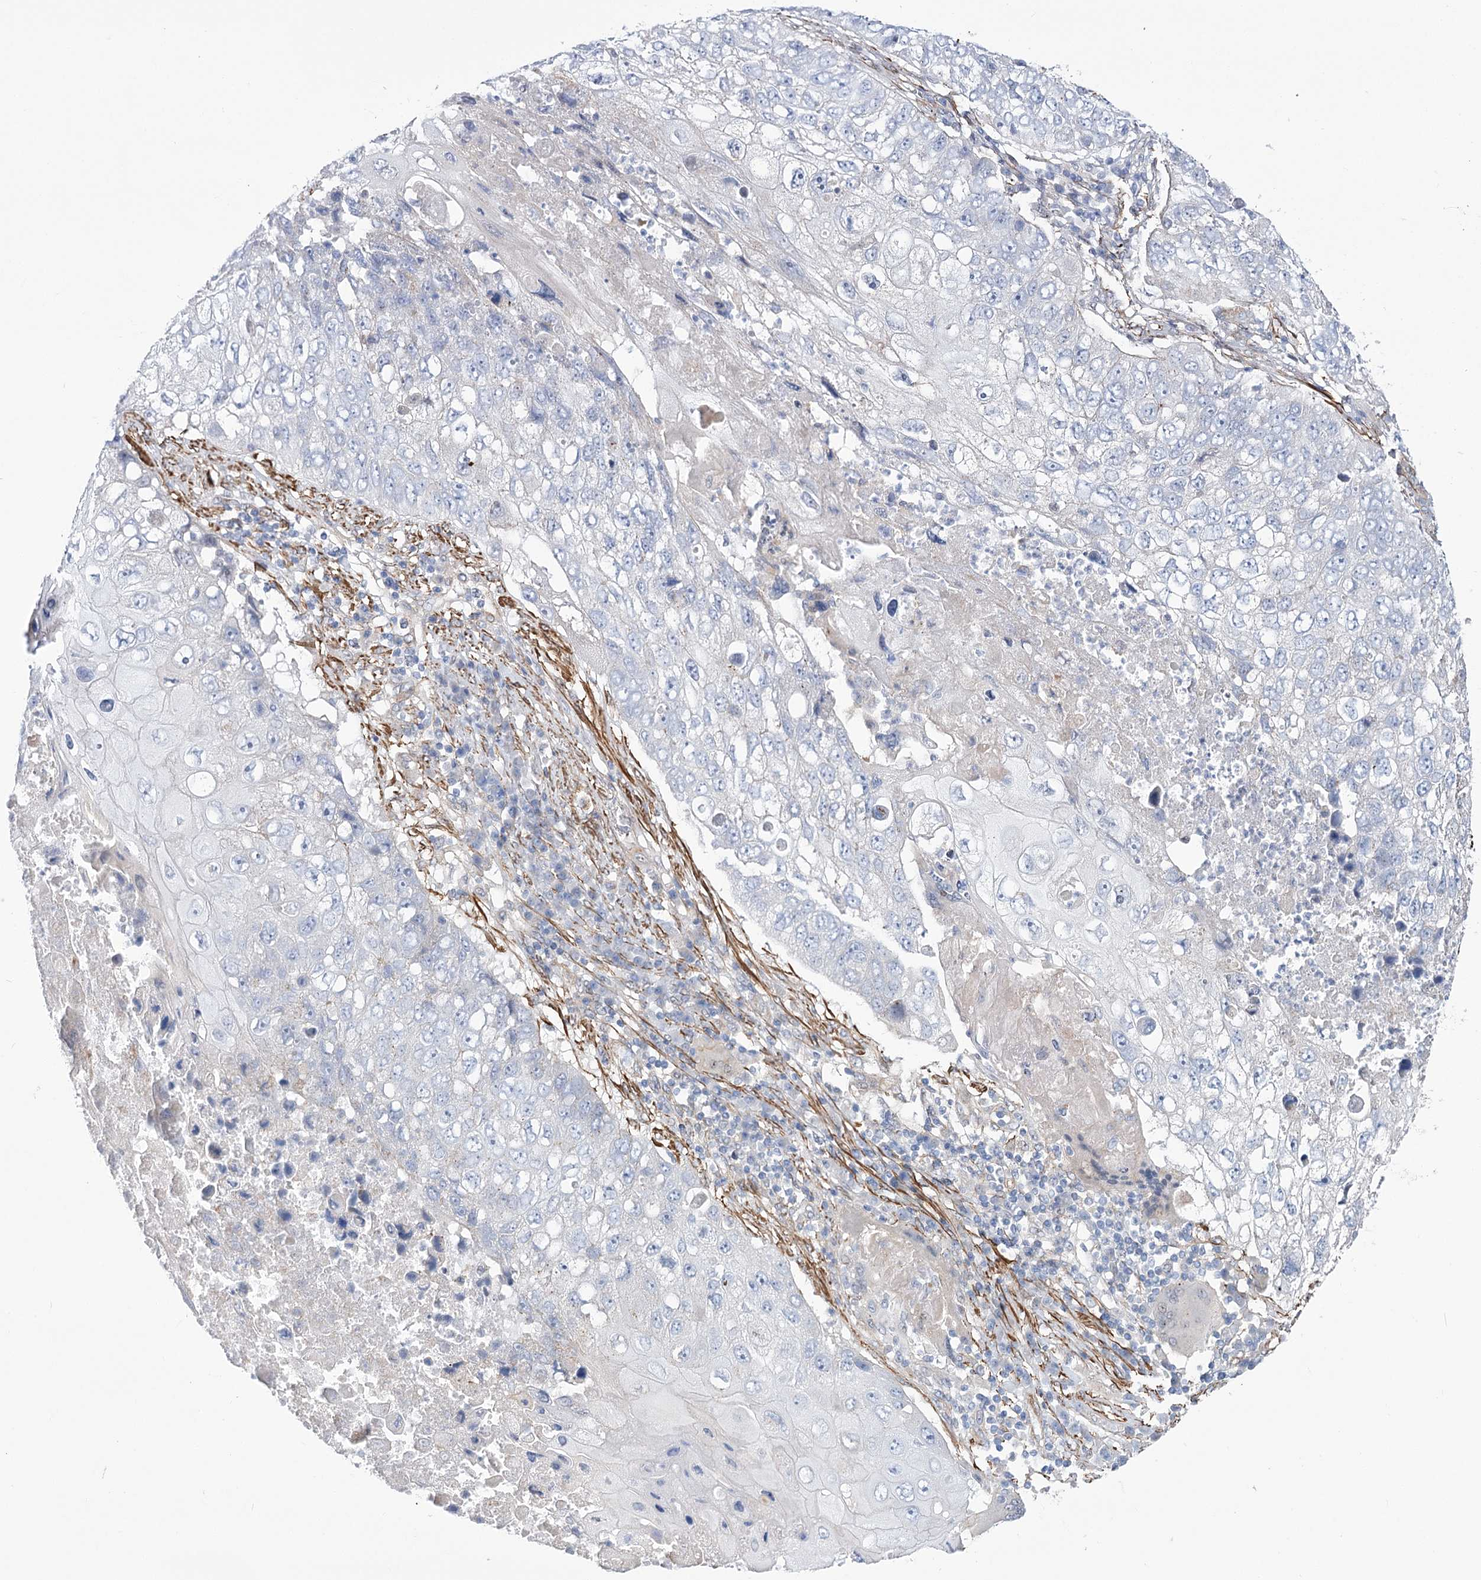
{"staining": {"intensity": "negative", "quantity": "none", "location": "none"}, "tissue": "lung cancer", "cell_type": "Tumor cells", "image_type": "cancer", "snomed": [{"axis": "morphology", "description": "Squamous cell carcinoma, NOS"}, {"axis": "topography", "description": "Lung"}], "caption": "A high-resolution micrograph shows IHC staining of squamous cell carcinoma (lung), which exhibits no significant staining in tumor cells. (DAB immunohistochemistry, high magnification).", "gene": "WASHC3", "patient": {"sex": "male", "age": 61}}